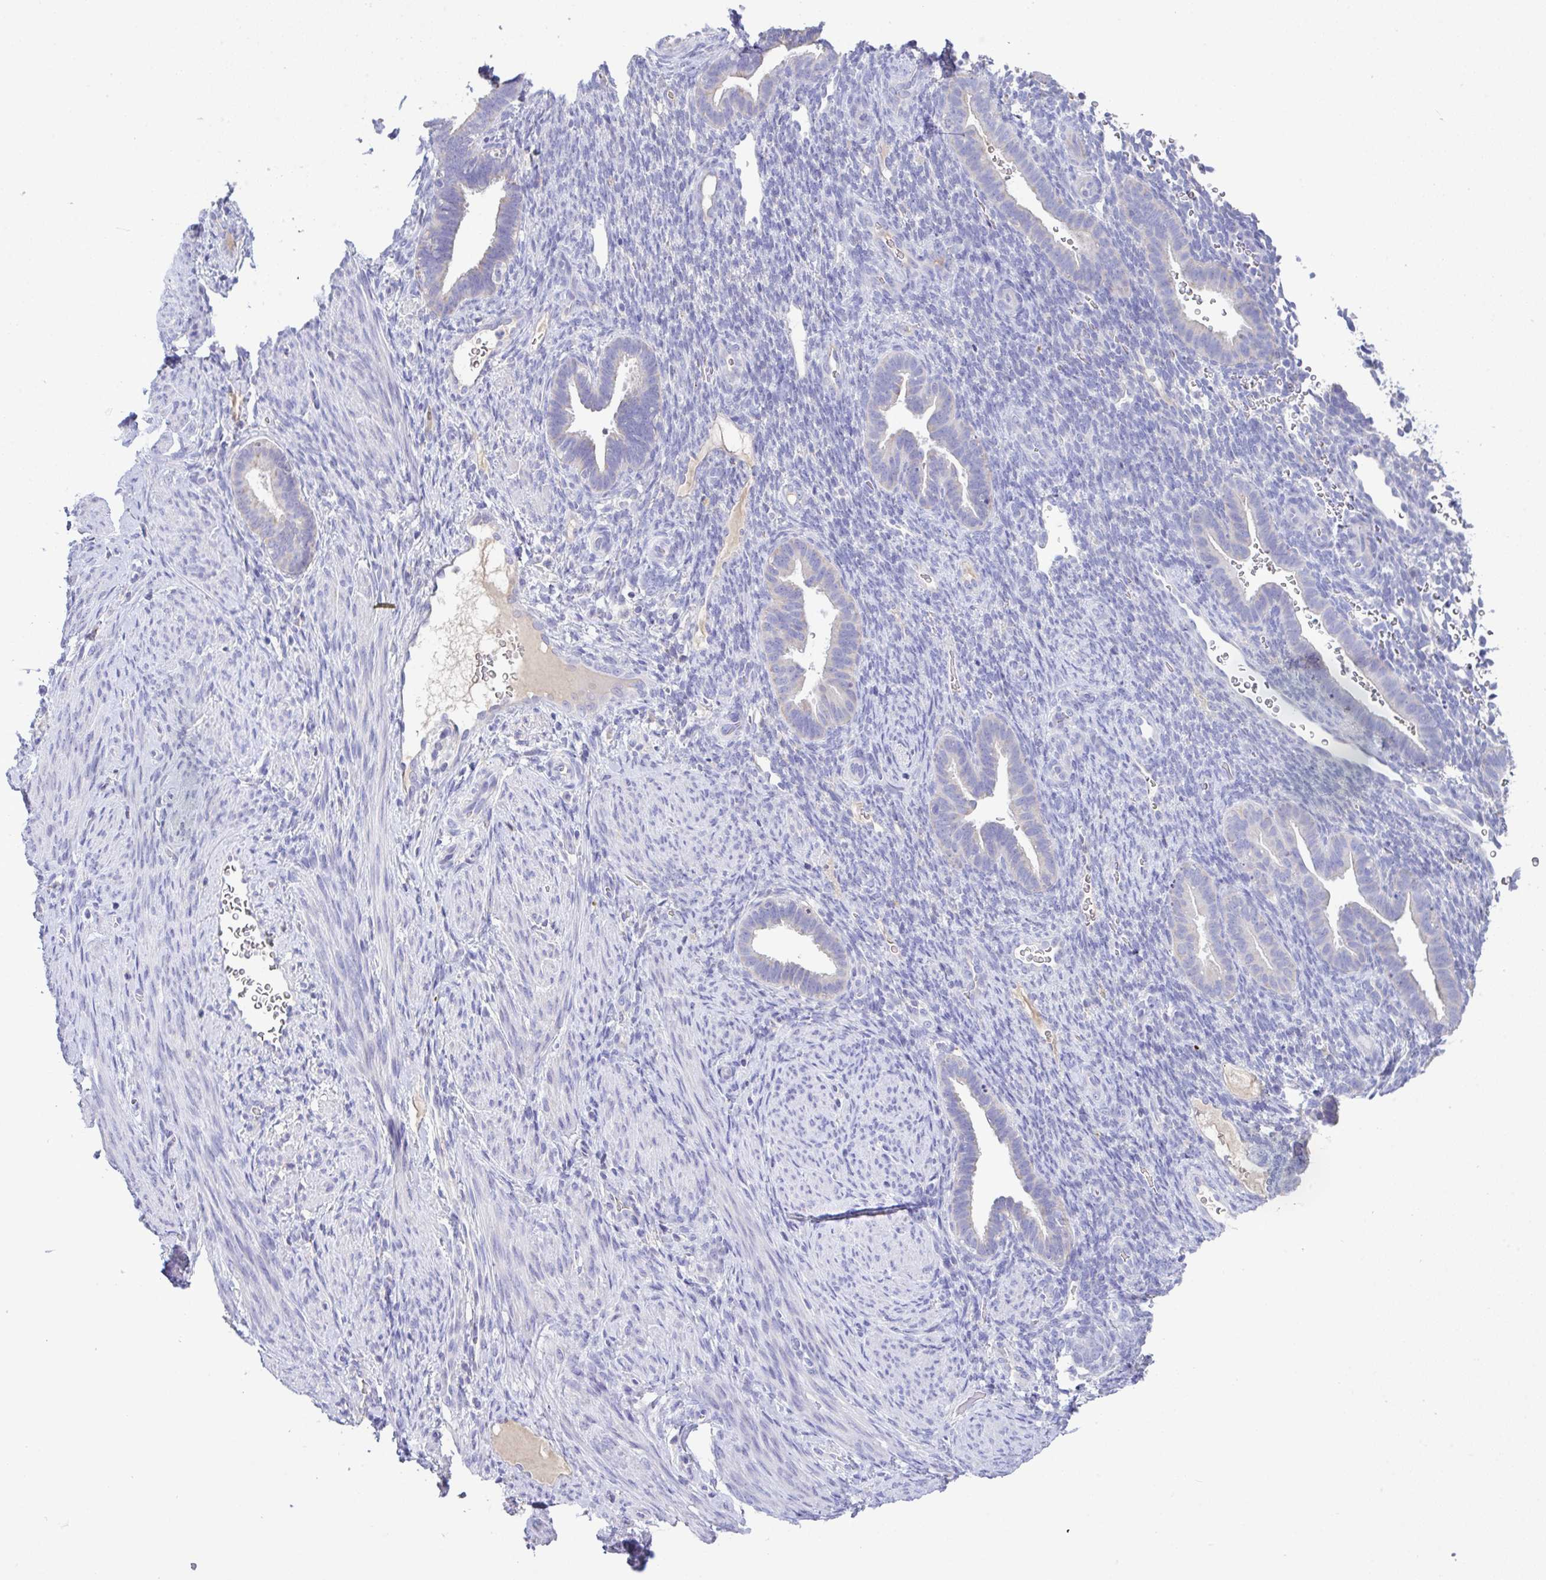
{"staining": {"intensity": "negative", "quantity": "none", "location": "none"}, "tissue": "endometrium", "cell_type": "Cells in endometrial stroma", "image_type": "normal", "snomed": [{"axis": "morphology", "description": "Normal tissue, NOS"}, {"axis": "topography", "description": "Endometrium"}], "caption": "Cells in endometrial stroma show no significant expression in normal endometrium.", "gene": "CA10", "patient": {"sex": "female", "age": 34}}